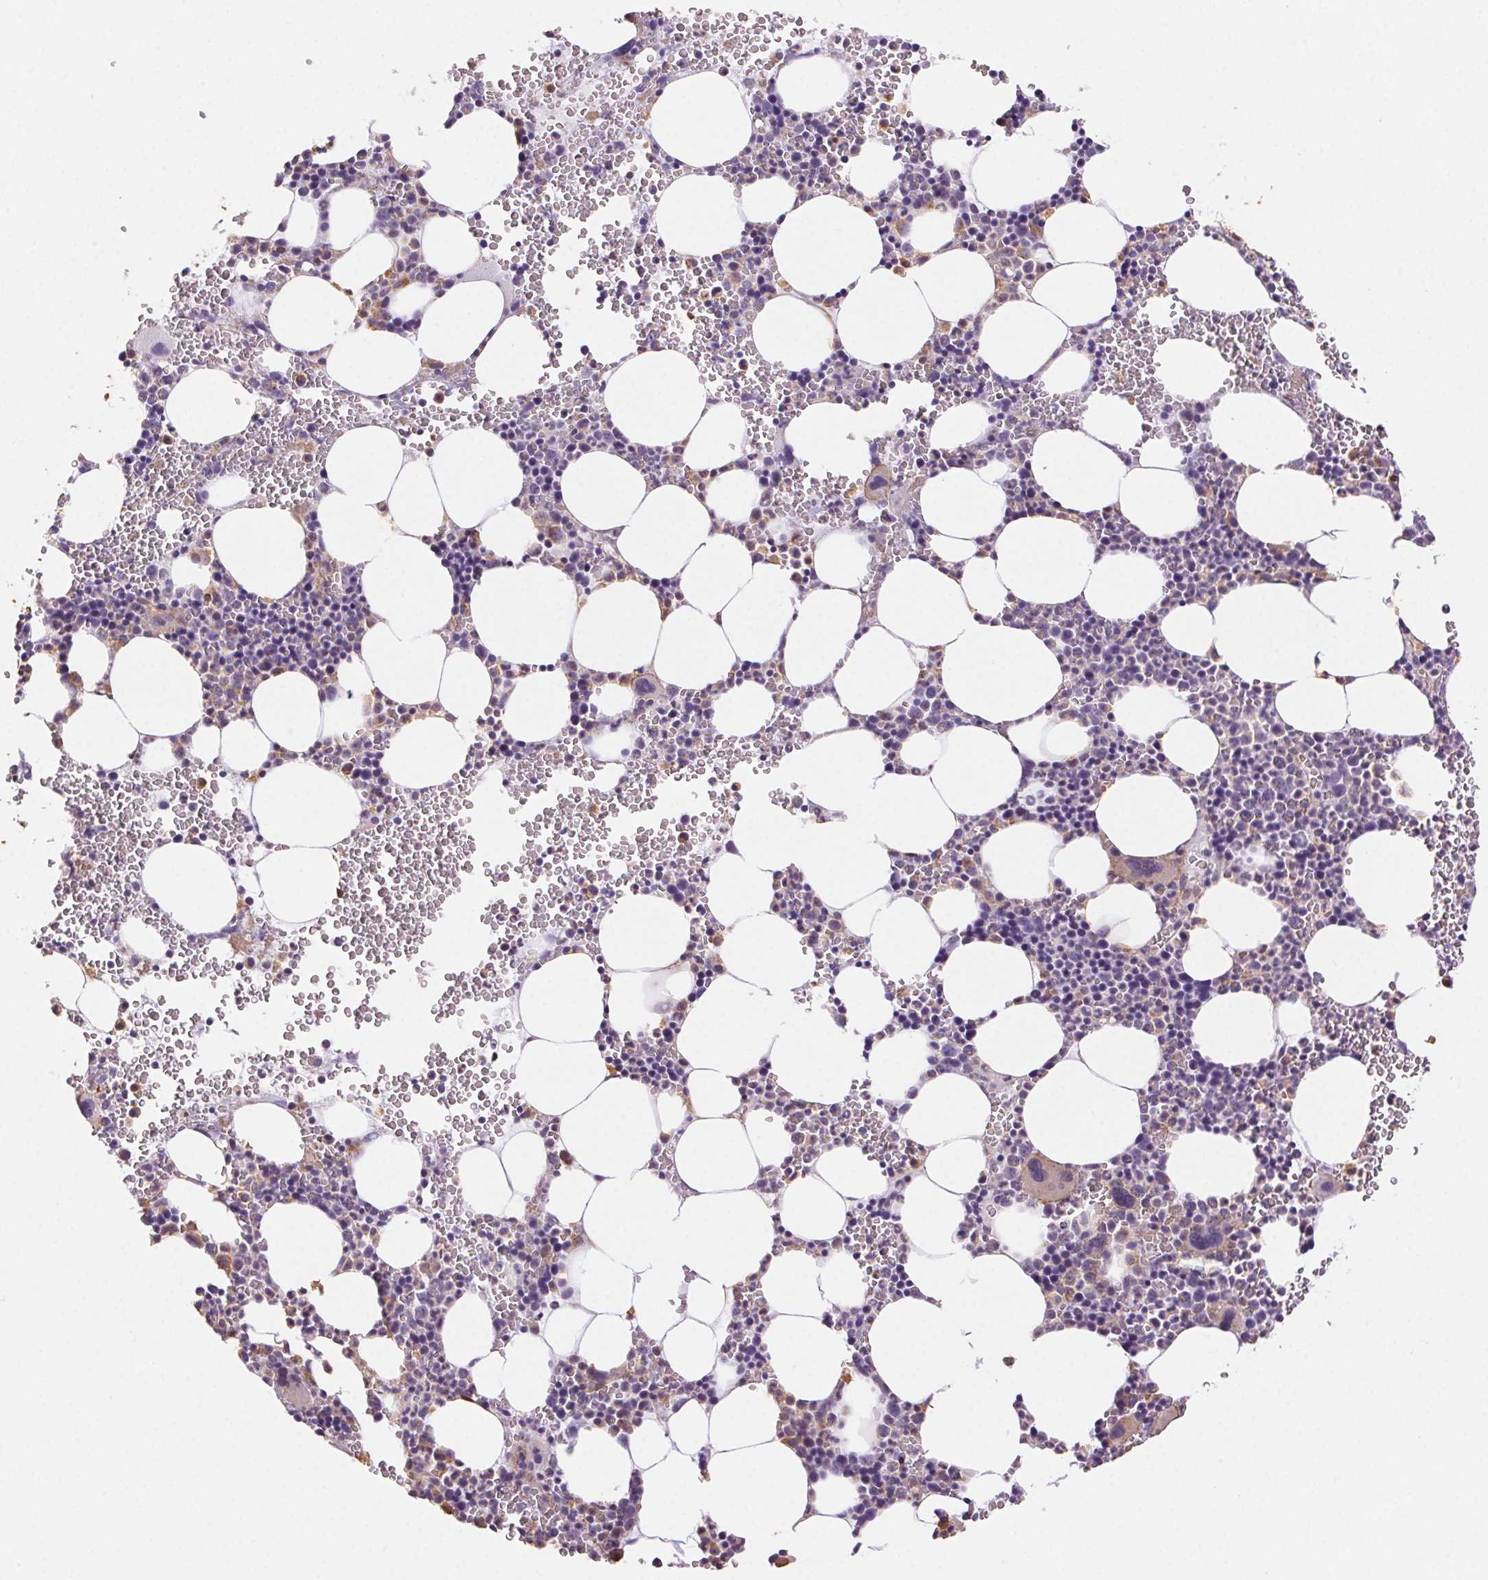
{"staining": {"intensity": "negative", "quantity": "none", "location": "none"}, "tissue": "bone marrow", "cell_type": "Hematopoietic cells", "image_type": "normal", "snomed": [{"axis": "morphology", "description": "Normal tissue, NOS"}, {"axis": "topography", "description": "Bone marrow"}], "caption": "Immunohistochemistry (IHC) histopathology image of normal human bone marrow stained for a protein (brown), which displays no staining in hematopoietic cells.", "gene": "GPX8", "patient": {"sex": "male", "age": 82}}